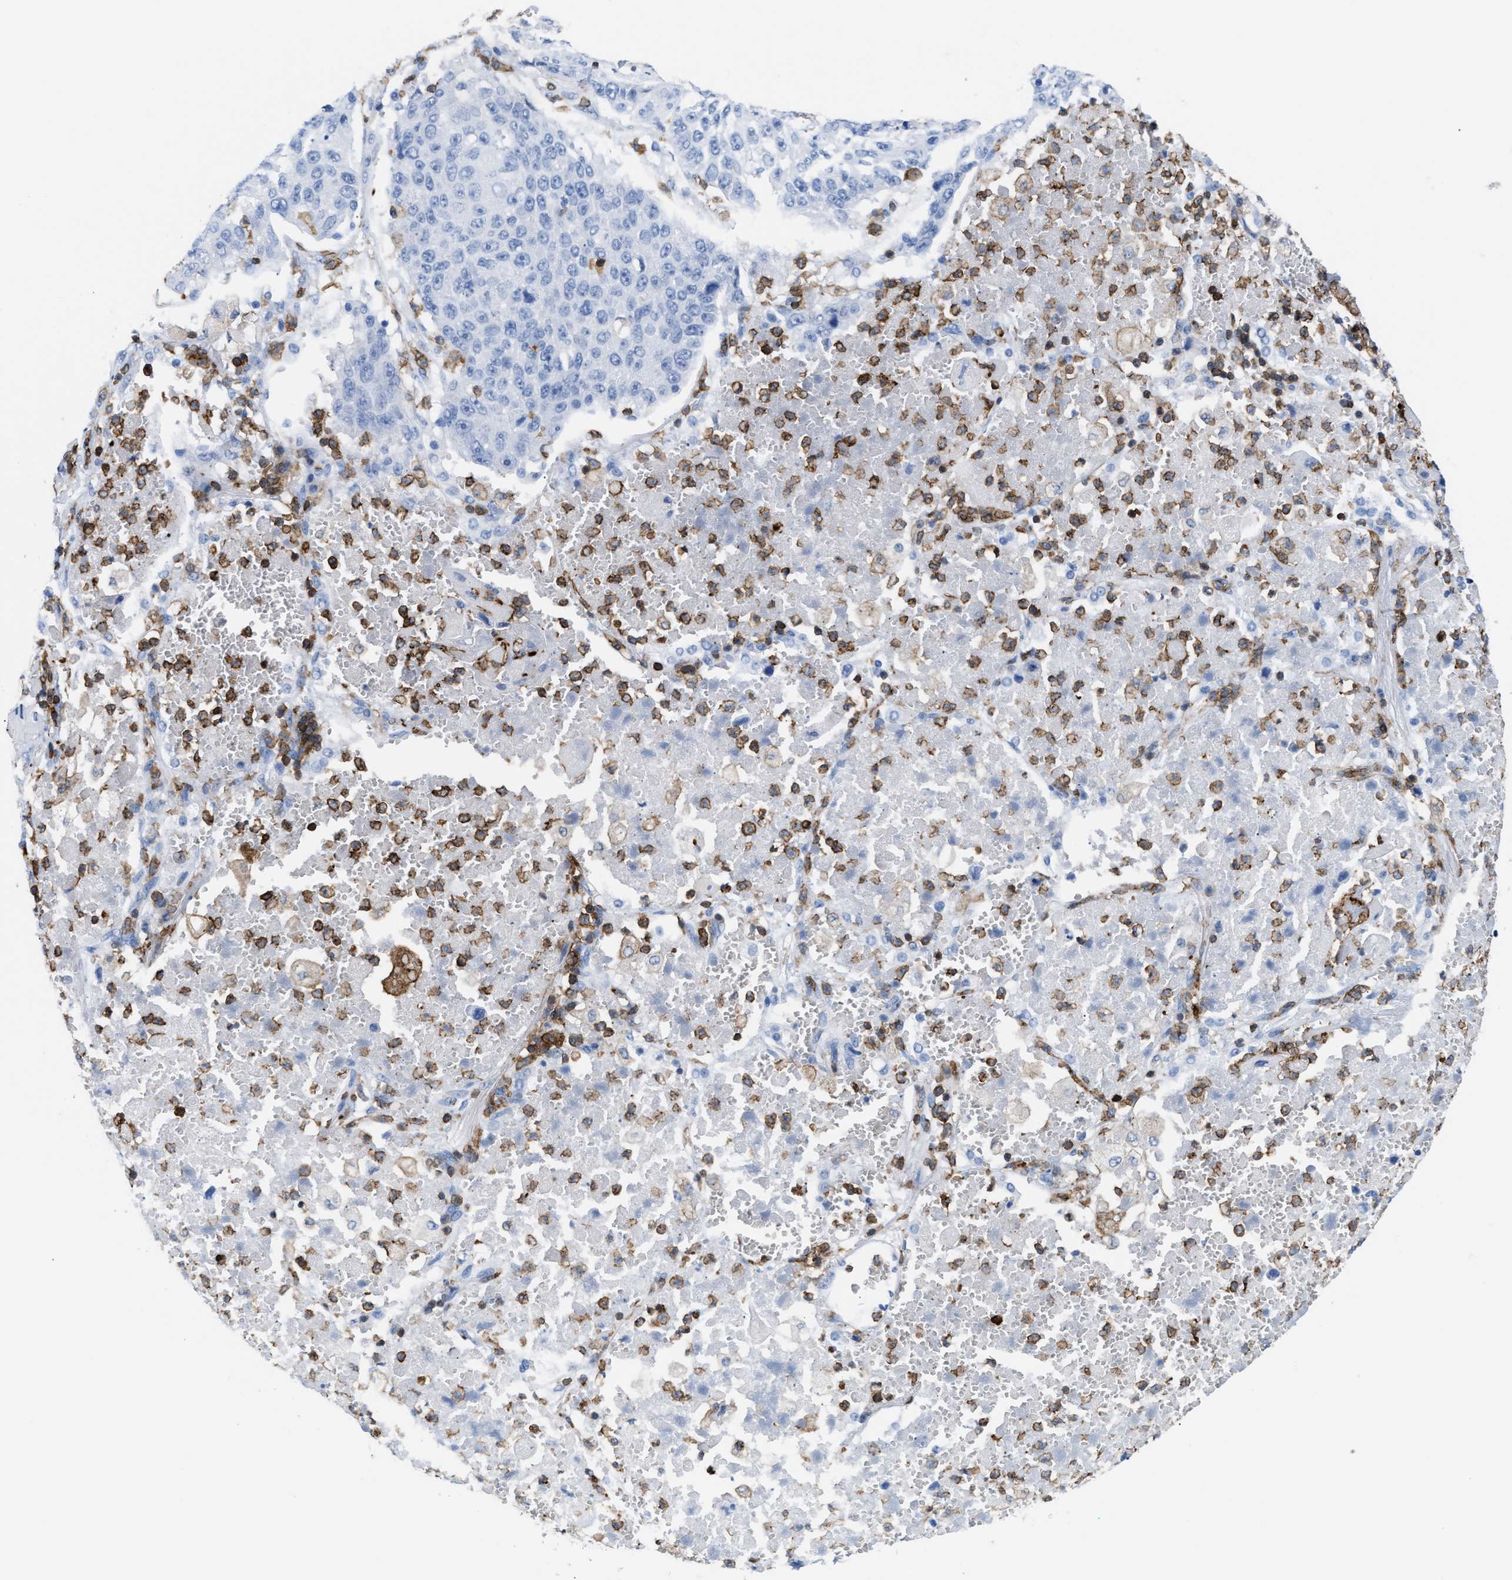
{"staining": {"intensity": "negative", "quantity": "none", "location": "none"}, "tissue": "lung cancer", "cell_type": "Tumor cells", "image_type": "cancer", "snomed": [{"axis": "morphology", "description": "Squamous cell carcinoma, NOS"}, {"axis": "topography", "description": "Lung"}], "caption": "IHC of human squamous cell carcinoma (lung) displays no expression in tumor cells.", "gene": "LCP1", "patient": {"sex": "male", "age": 61}}